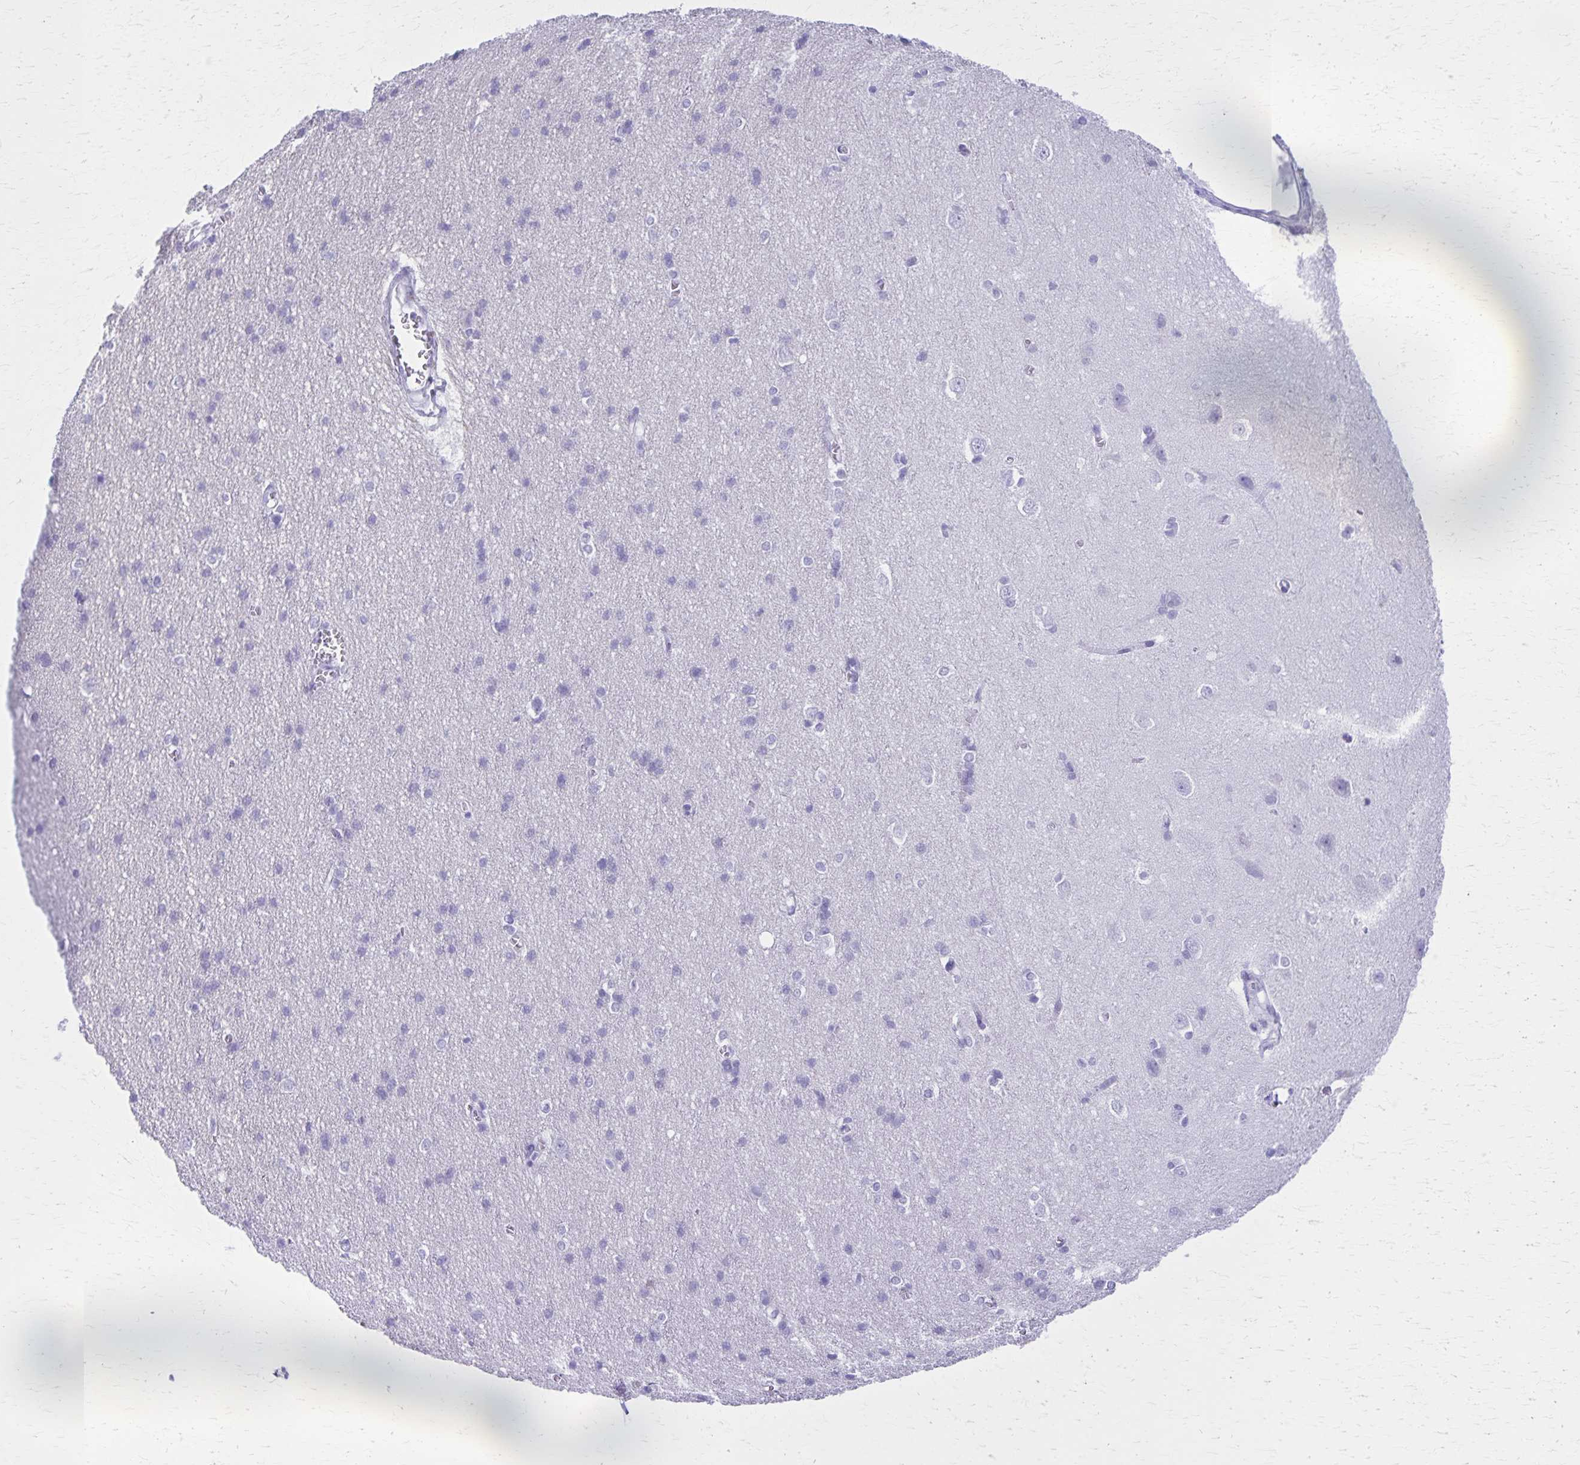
{"staining": {"intensity": "negative", "quantity": "none", "location": "none"}, "tissue": "cerebral cortex", "cell_type": "Endothelial cells", "image_type": "normal", "snomed": [{"axis": "morphology", "description": "Normal tissue, NOS"}, {"axis": "topography", "description": "Cerebral cortex"}], "caption": "High power microscopy photomicrograph of an IHC histopathology image of benign cerebral cortex, revealing no significant expression in endothelial cells. (DAB (3,3'-diaminobenzidine) IHC with hematoxylin counter stain).", "gene": "DEFA5", "patient": {"sex": "male", "age": 37}}